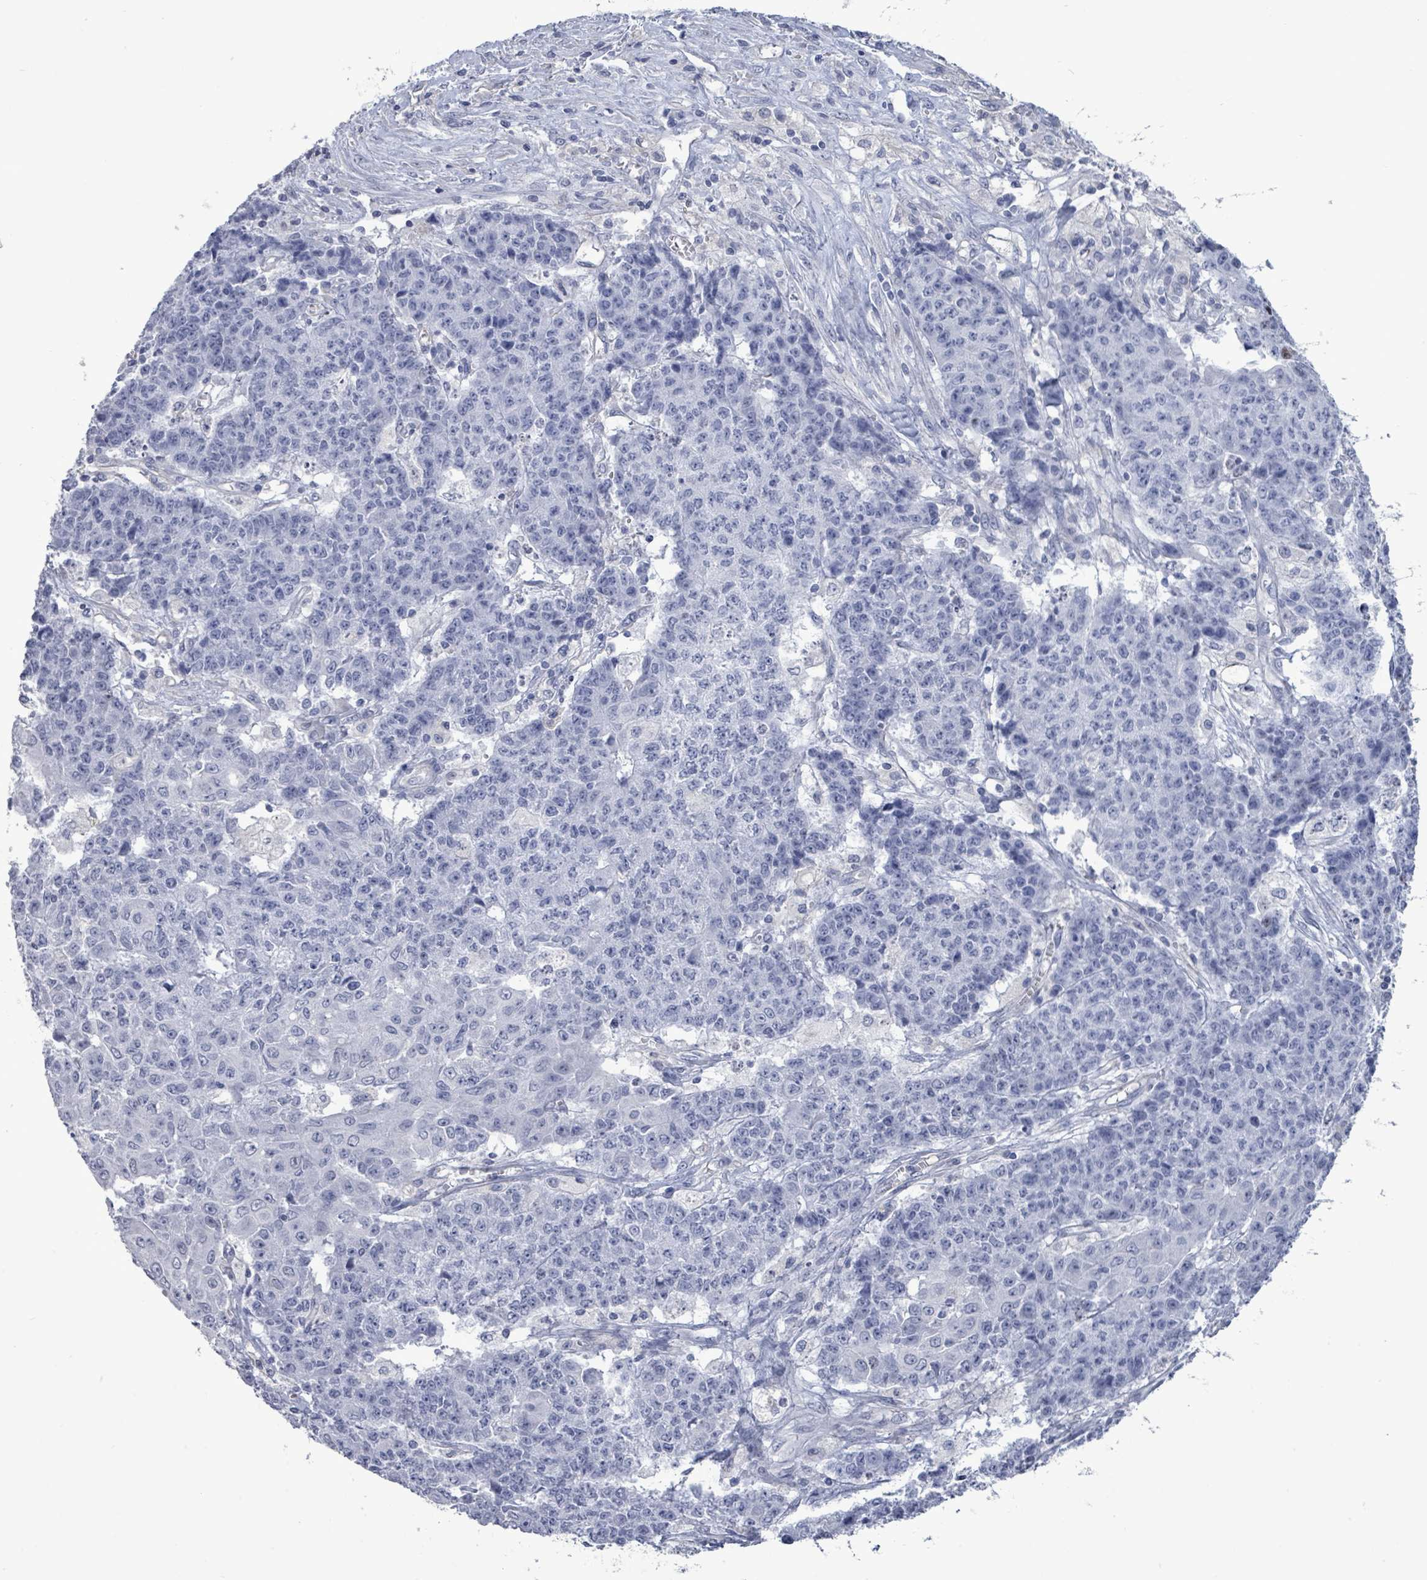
{"staining": {"intensity": "negative", "quantity": "none", "location": "none"}, "tissue": "ovarian cancer", "cell_type": "Tumor cells", "image_type": "cancer", "snomed": [{"axis": "morphology", "description": "Carcinoma, endometroid"}, {"axis": "topography", "description": "Ovary"}], "caption": "Histopathology image shows no protein expression in tumor cells of ovarian cancer (endometroid carcinoma) tissue.", "gene": "CT45A5", "patient": {"sex": "female", "age": 42}}